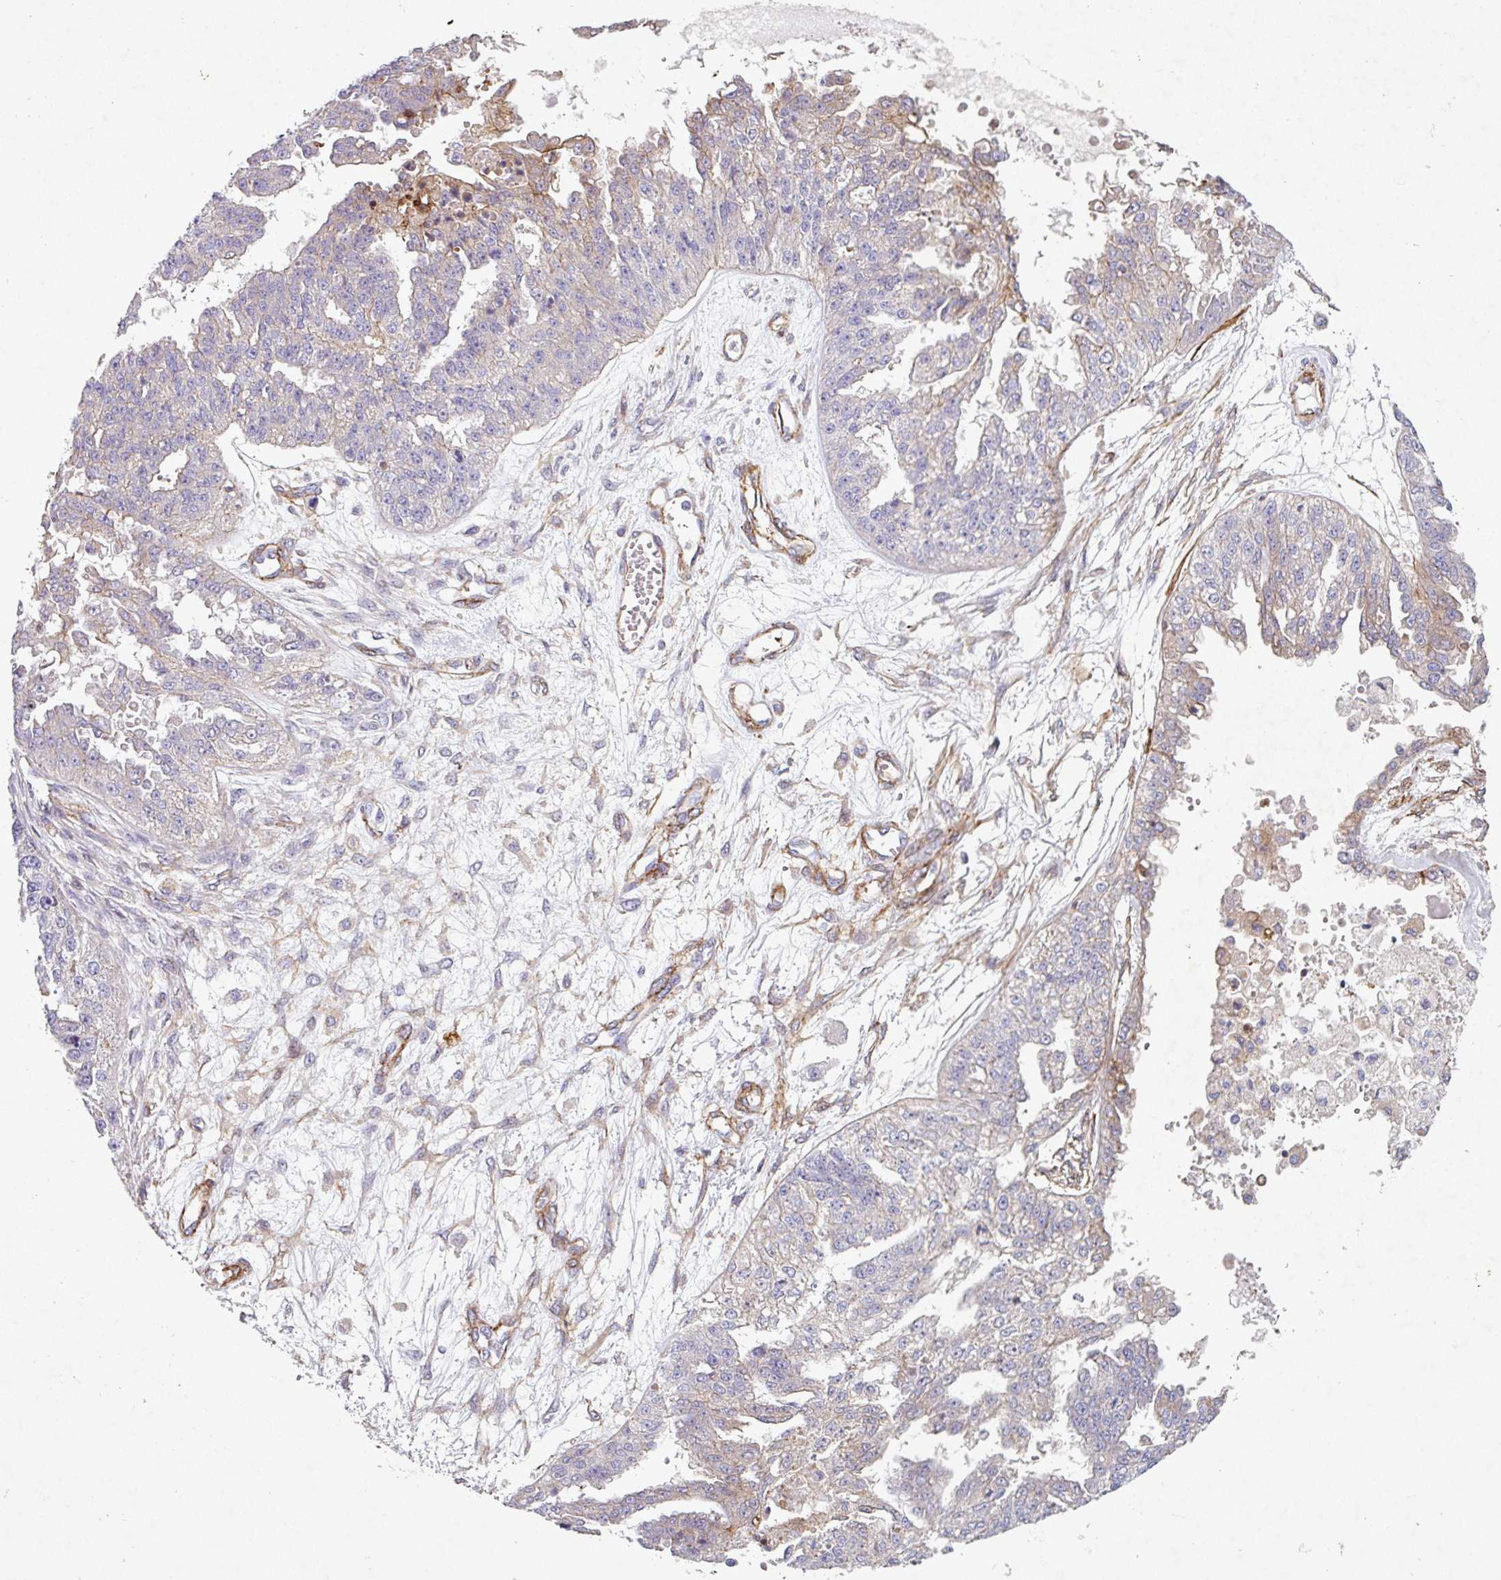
{"staining": {"intensity": "weak", "quantity": "<25%", "location": "cytoplasmic/membranous"}, "tissue": "ovarian cancer", "cell_type": "Tumor cells", "image_type": "cancer", "snomed": [{"axis": "morphology", "description": "Cystadenocarcinoma, serous, NOS"}, {"axis": "topography", "description": "Ovary"}], "caption": "Immunohistochemistry (IHC) of human ovarian cancer (serous cystadenocarcinoma) exhibits no expression in tumor cells.", "gene": "ATP2C2", "patient": {"sex": "female", "age": 58}}